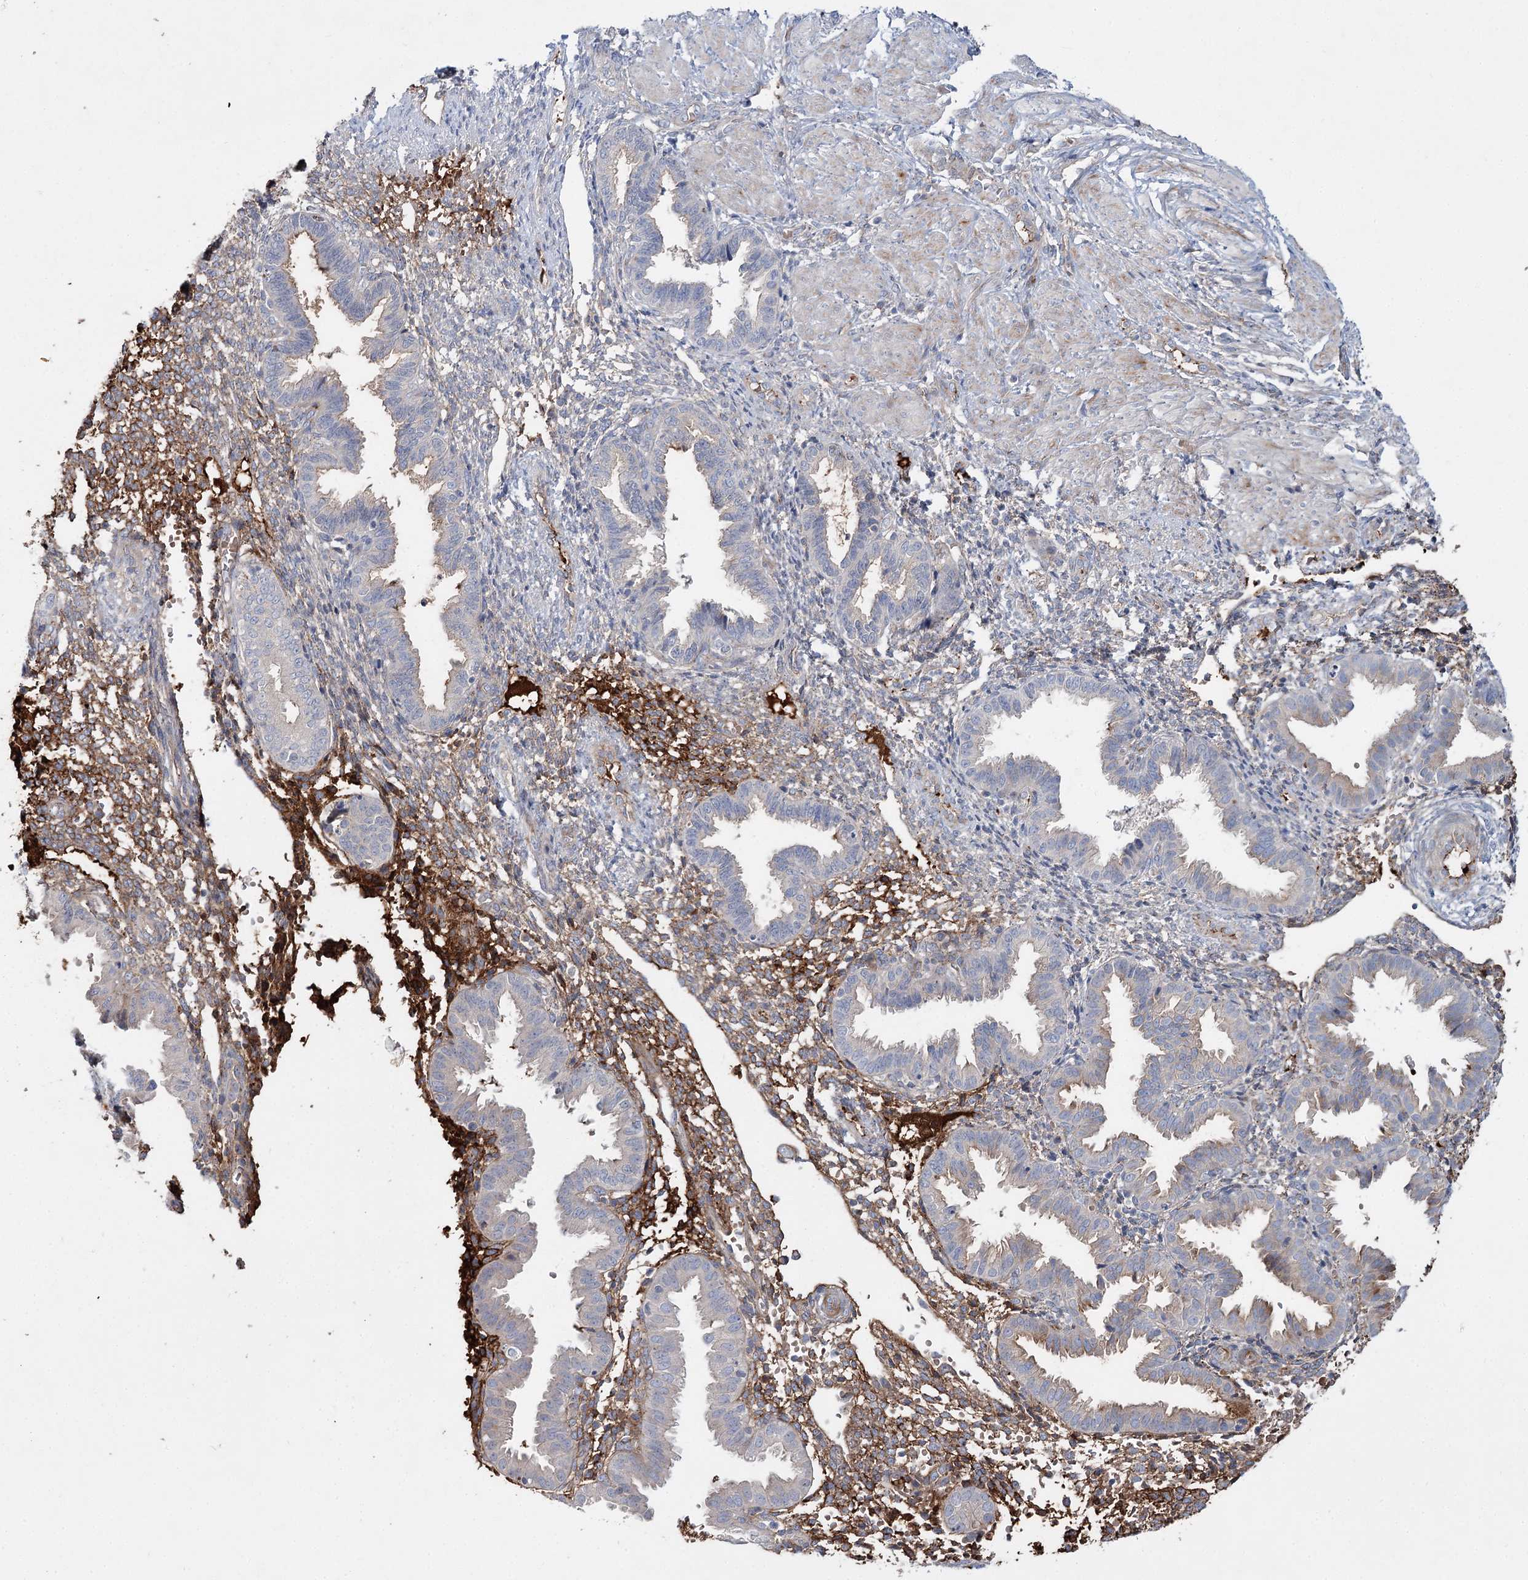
{"staining": {"intensity": "moderate", "quantity": "25%-75%", "location": "cytoplasmic/membranous"}, "tissue": "endometrium", "cell_type": "Cells in endometrial stroma", "image_type": "normal", "snomed": [{"axis": "morphology", "description": "Normal tissue, NOS"}, {"axis": "topography", "description": "Endometrium"}], "caption": "Cells in endometrial stroma reveal medium levels of moderate cytoplasmic/membranous expression in about 25%-75% of cells in unremarkable human endometrium. (IHC, brightfield microscopy, high magnification).", "gene": "ALKBH8", "patient": {"sex": "female", "age": 33}}